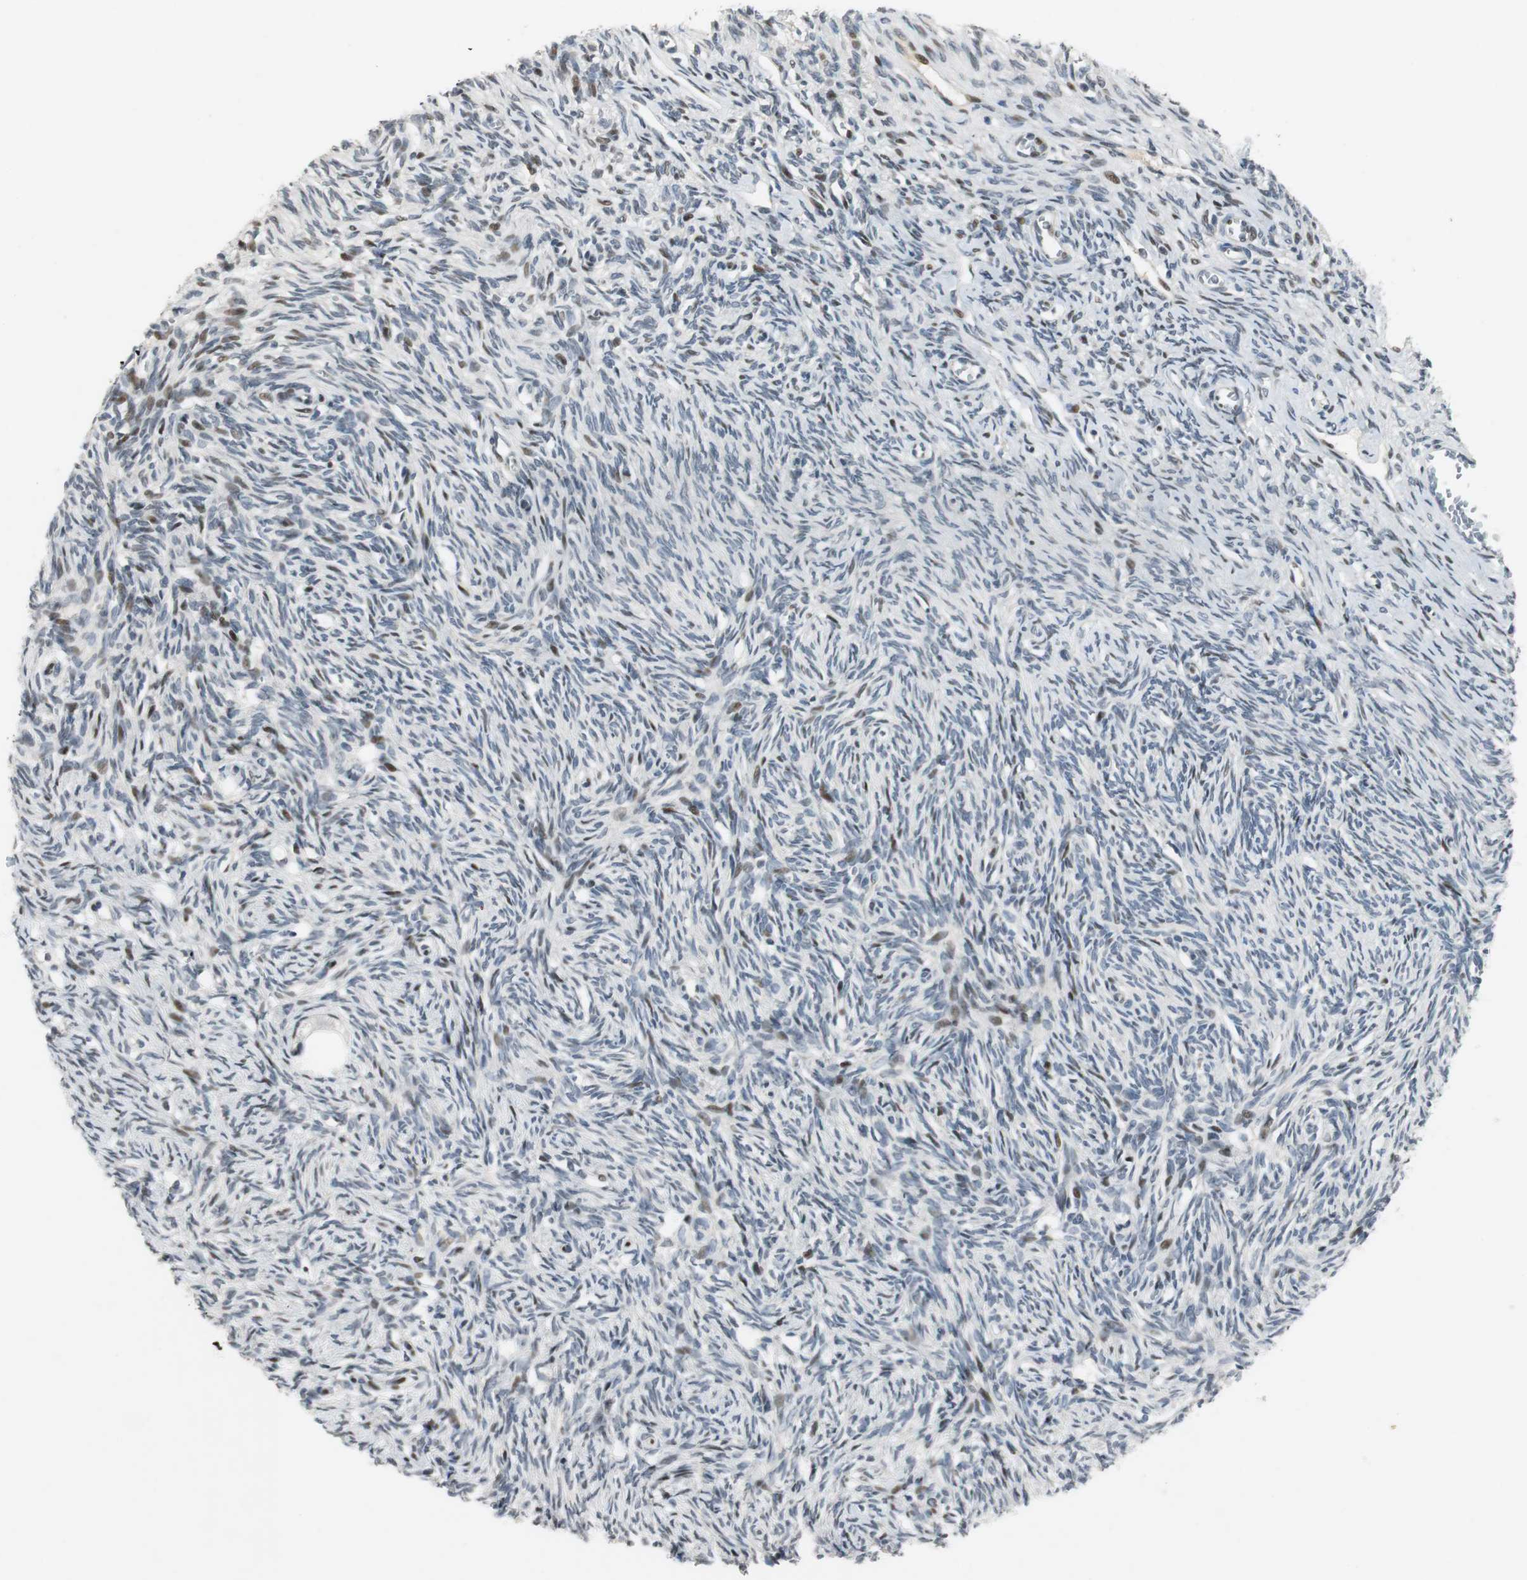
{"staining": {"intensity": "weak", "quantity": "<25%", "location": "nuclear"}, "tissue": "ovary", "cell_type": "Ovarian stroma cells", "image_type": "normal", "snomed": [{"axis": "morphology", "description": "Normal tissue, NOS"}, {"axis": "topography", "description": "Ovary"}], "caption": "Protein analysis of normal ovary displays no significant staining in ovarian stroma cells.", "gene": "AJUBA", "patient": {"sex": "female", "age": 33}}